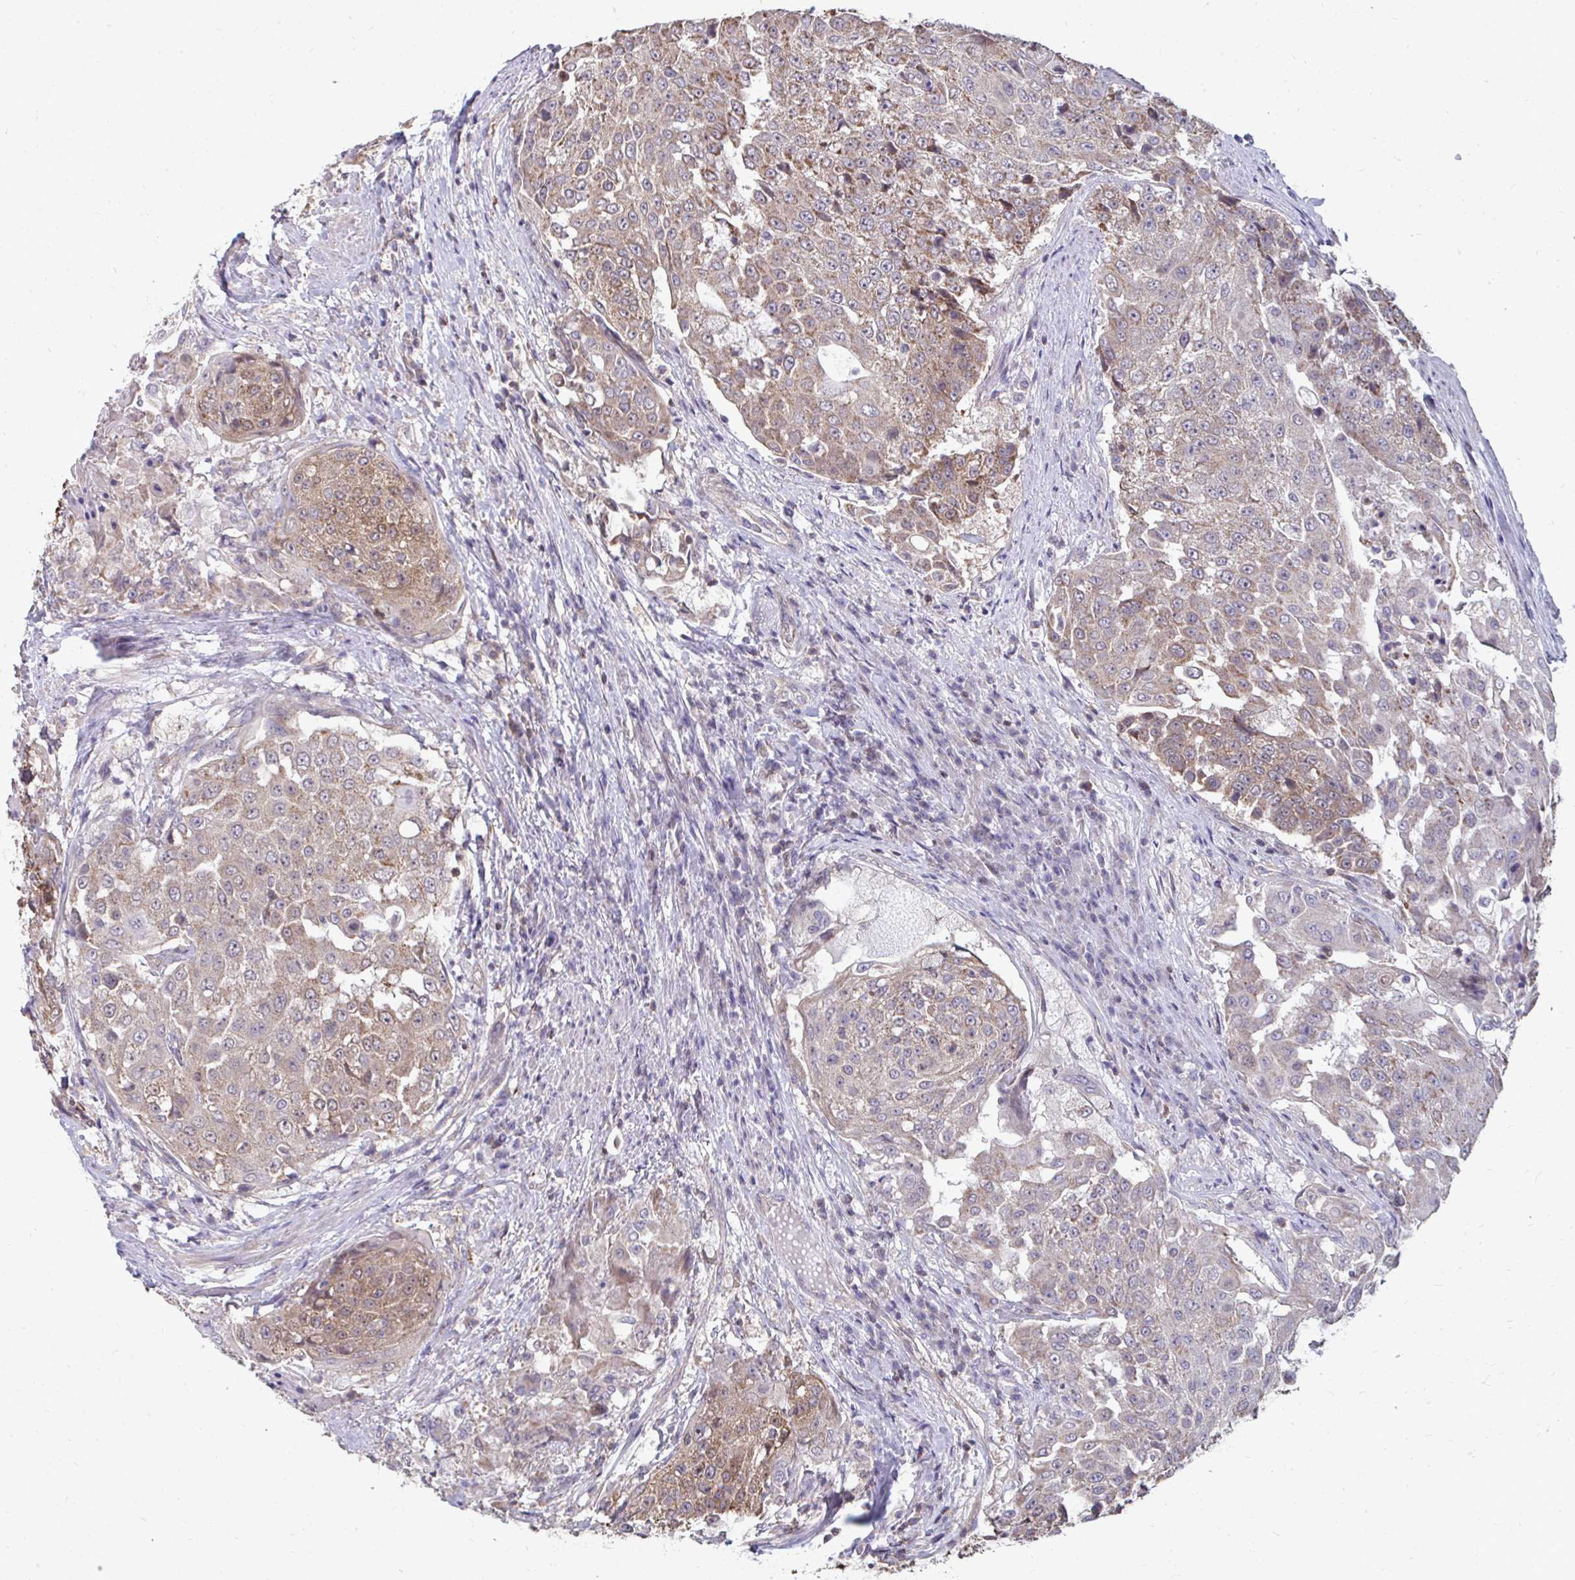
{"staining": {"intensity": "weak", "quantity": ">75%", "location": "cytoplasmic/membranous"}, "tissue": "urothelial cancer", "cell_type": "Tumor cells", "image_type": "cancer", "snomed": [{"axis": "morphology", "description": "Urothelial carcinoma, High grade"}, {"axis": "topography", "description": "Urinary bladder"}], "caption": "Urothelial cancer tissue exhibits weak cytoplasmic/membranous positivity in about >75% of tumor cells, visualized by immunohistochemistry.", "gene": "DNAJA2", "patient": {"sex": "female", "age": 63}}